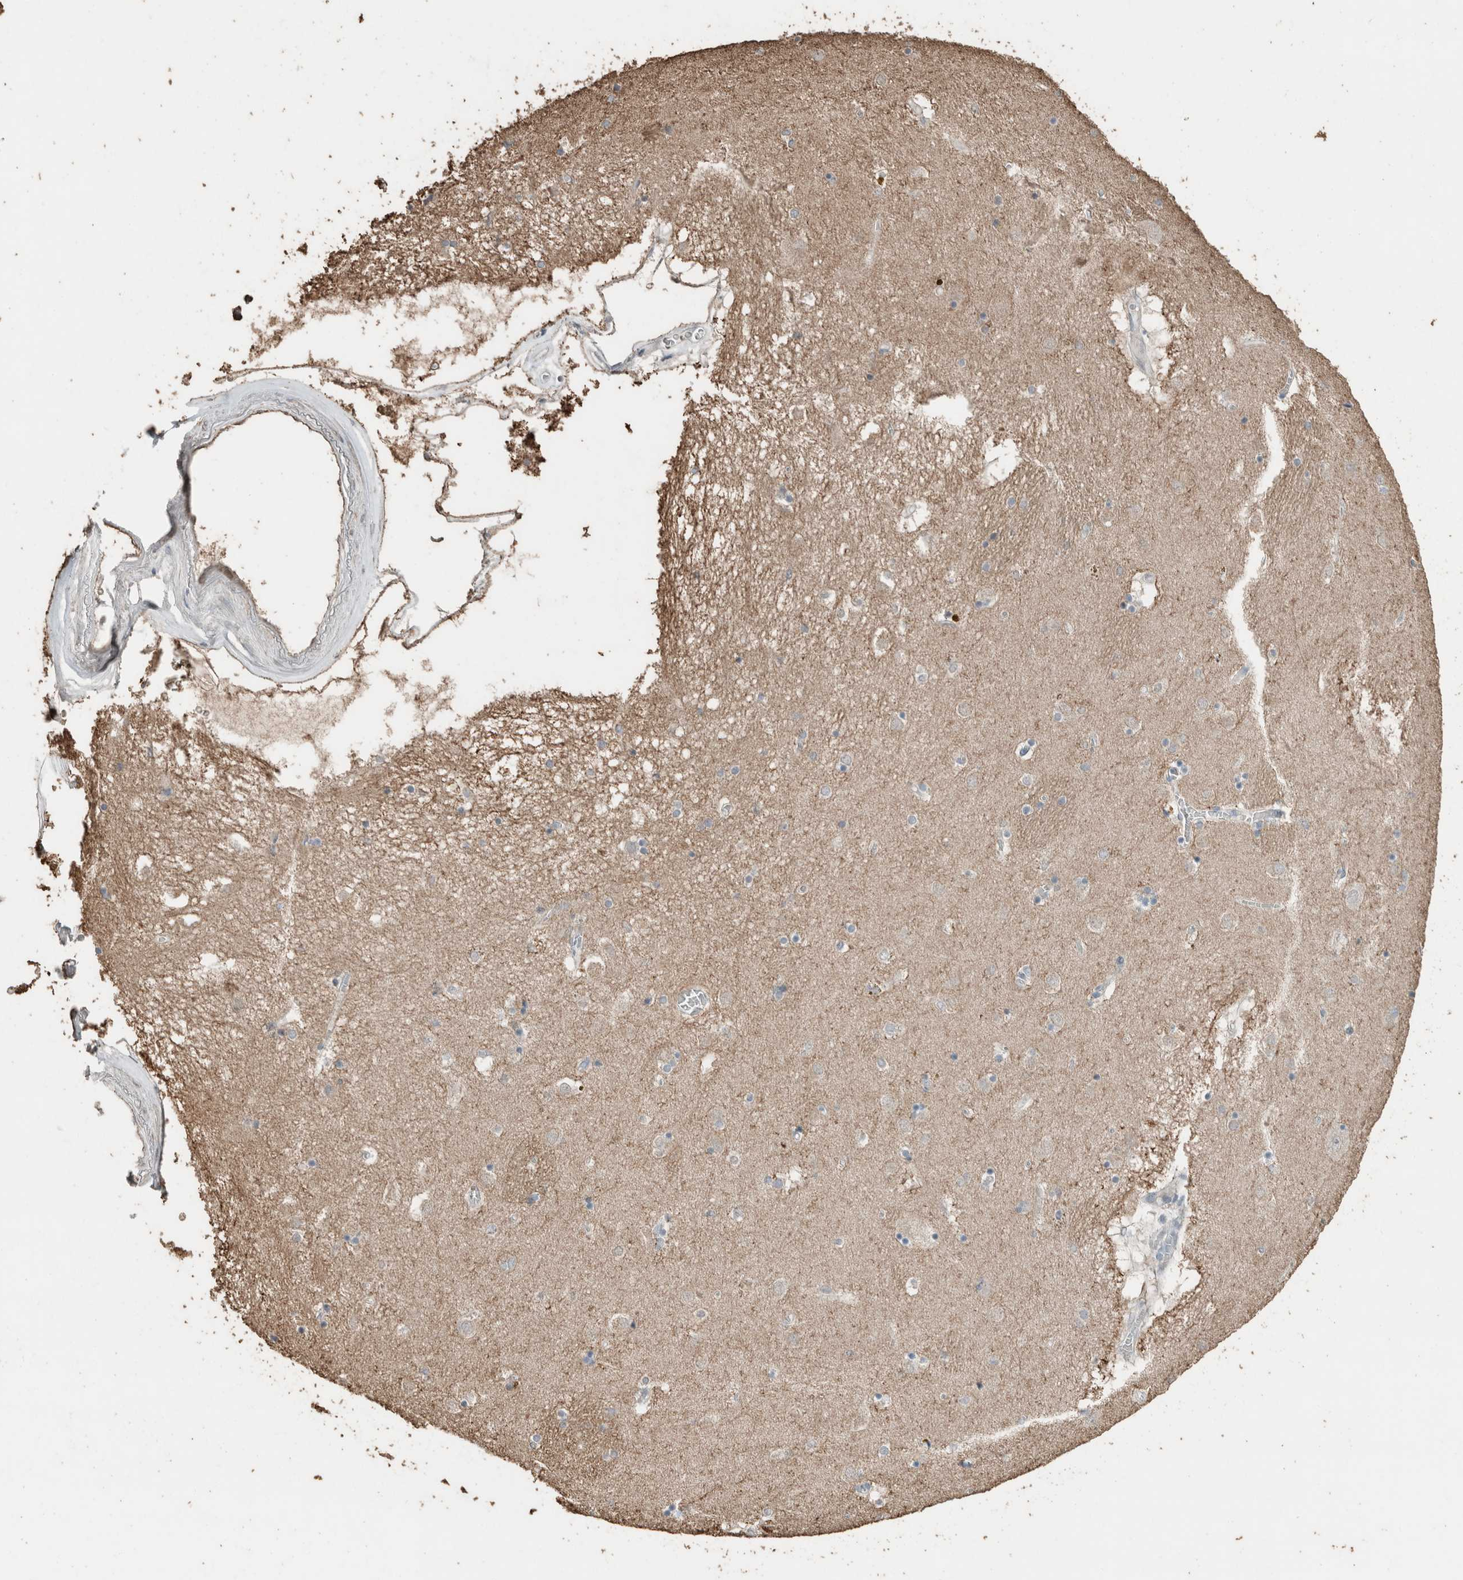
{"staining": {"intensity": "negative", "quantity": "none", "location": "none"}, "tissue": "caudate", "cell_type": "Glial cells", "image_type": "normal", "snomed": [{"axis": "morphology", "description": "Normal tissue, NOS"}, {"axis": "topography", "description": "Lateral ventricle wall"}], "caption": "A high-resolution histopathology image shows immunohistochemistry staining of normal caudate, which exhibits no significant staining in glial cells.", "gene": "ACVR2B", "patient": {"sex": "male", "age": 70}}